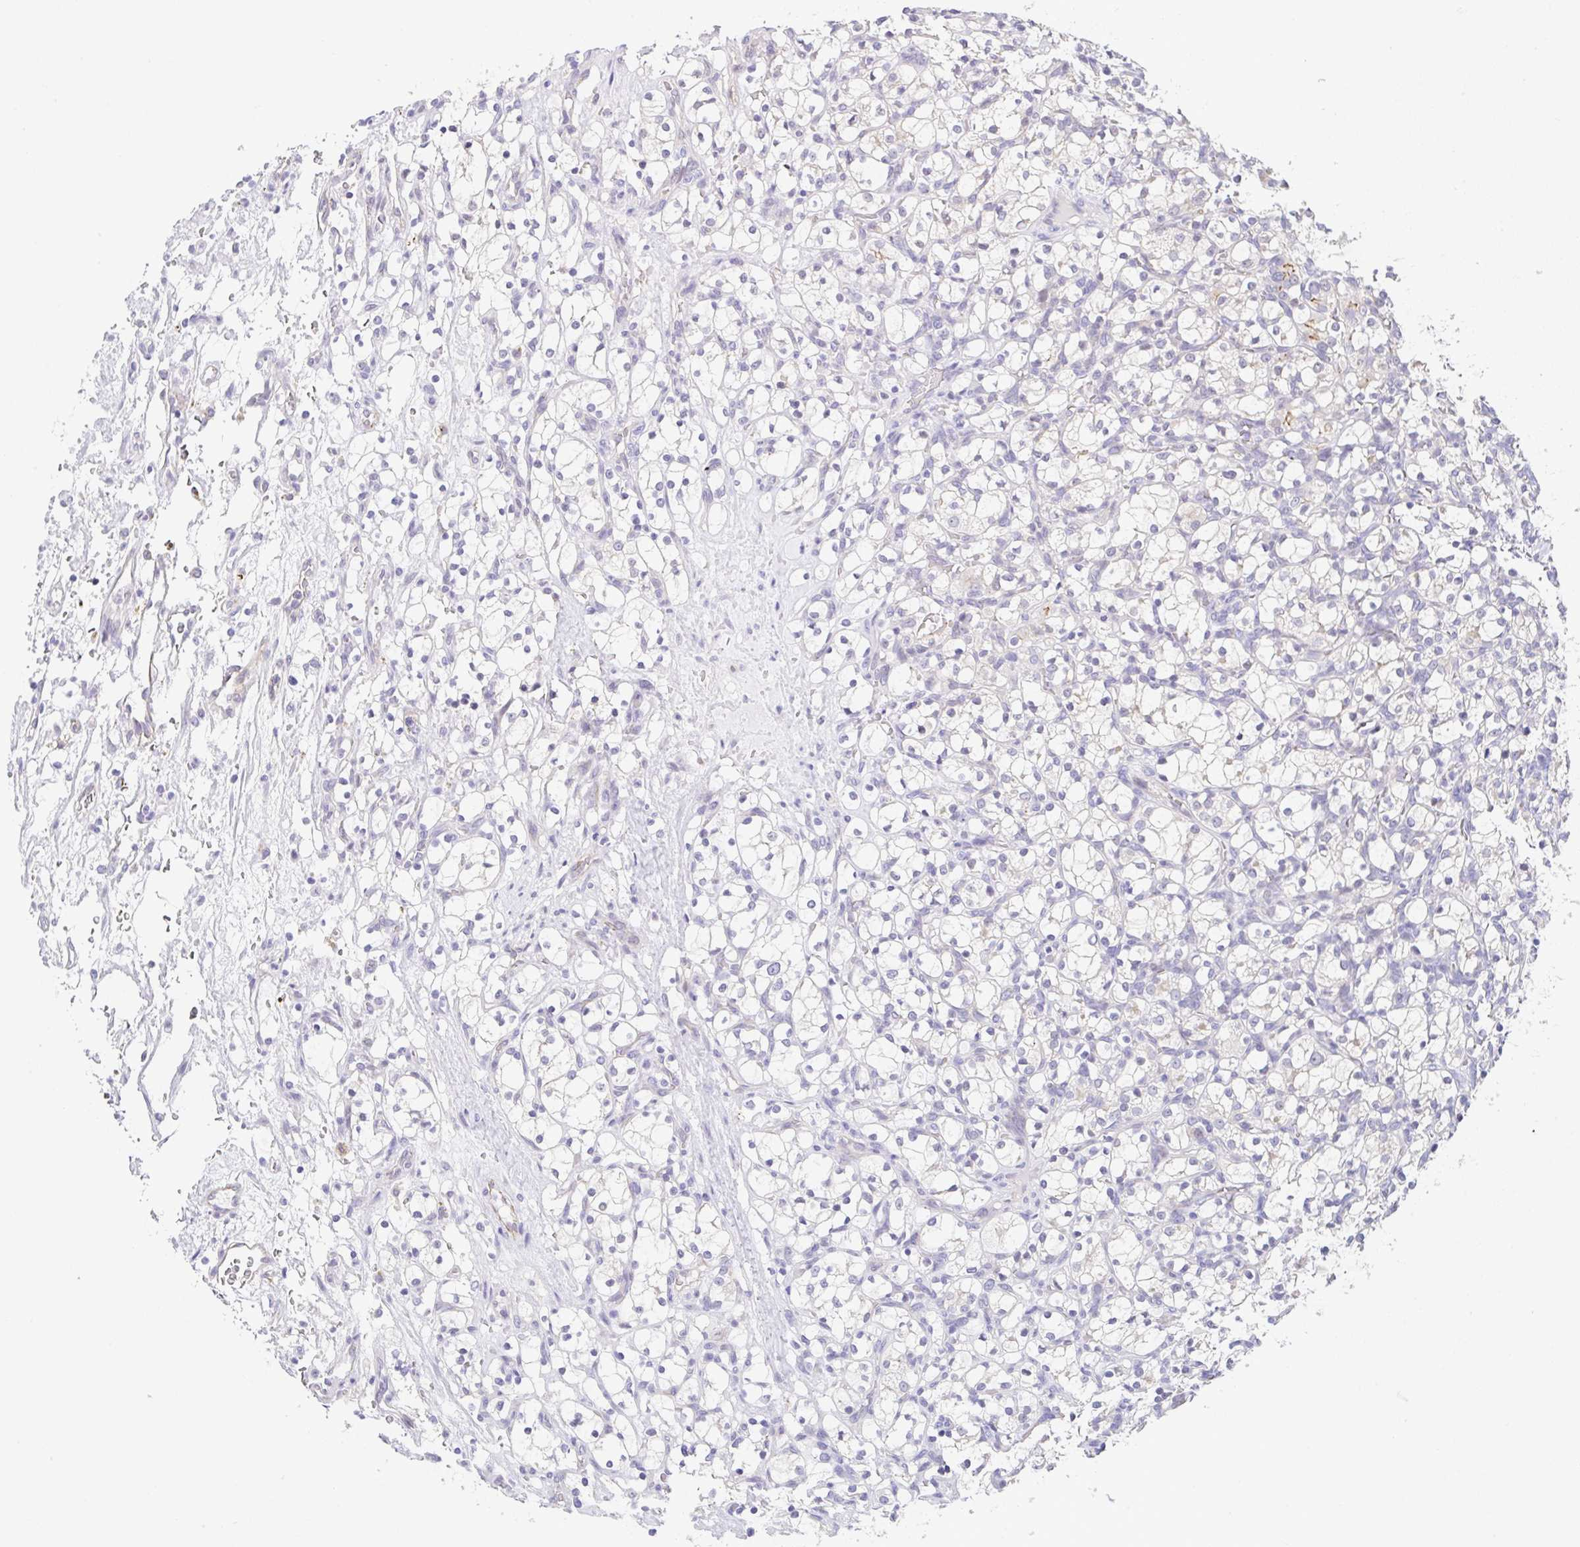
{"staining": {"intensity": "negative", "quantity": "none", "location": "none"}, "tissue": "renal cancer", "cell_type": "Tumor cells", "image_type": "cancer", "snomed": [{"axis": "morphology", "description": "Adenocarcinoma, NOS"}, {"axis": "topography", "description": "Kidney"}], "caption": "Tumor cells are negative for protein expression in human renal cancer. (DAB IHC visualized using brightfield microscopy, high magnification).", "gene": "CGNL1", "patient": {"sex": "female", "age": 69}}